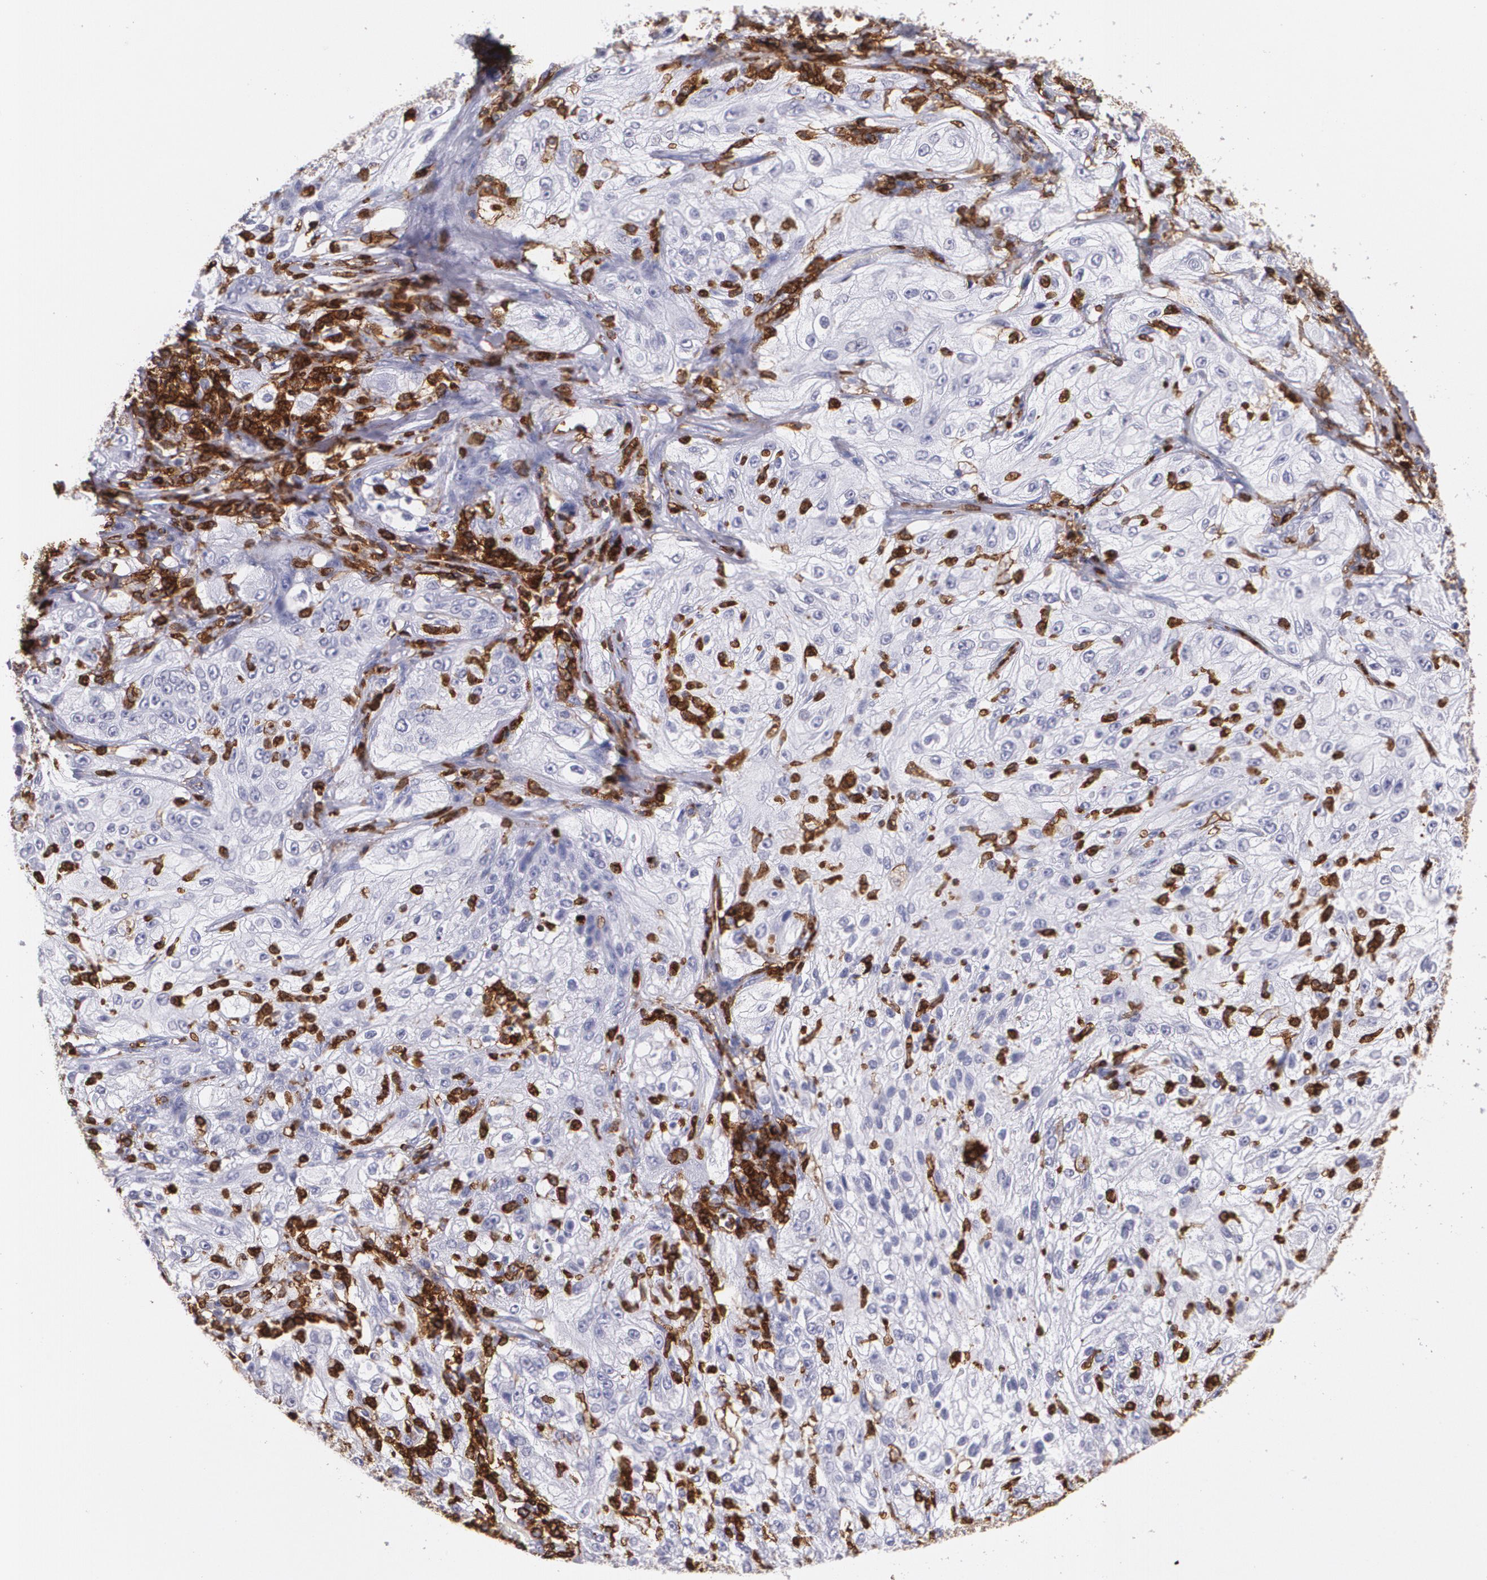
{"staining": {"intensity": "negative", "quantity": "none", "location": "none"}, "tissue": "lung cancer", "cell_type": "Tumor cells", "image_type": "cancer", "snomed": [{"axis": "morphology", "description": "Inflammation, NOS"}, {"axis": "morphology", "description": "Squamous cell carcinoma, NOS"}, {"axis": "topography", "description": "Lymph node"}, {"axis": "topography", "description": "Soft tissue"}, {"axis": "topography", "description": "Lung"}], "caption": "Immunohistochemical staining of human squamous cell carcinoma (lung) reveals no significant positivity in tumor cells.", "gene": "PTPRC", "patient": {"sex": "male", "age": 66}}